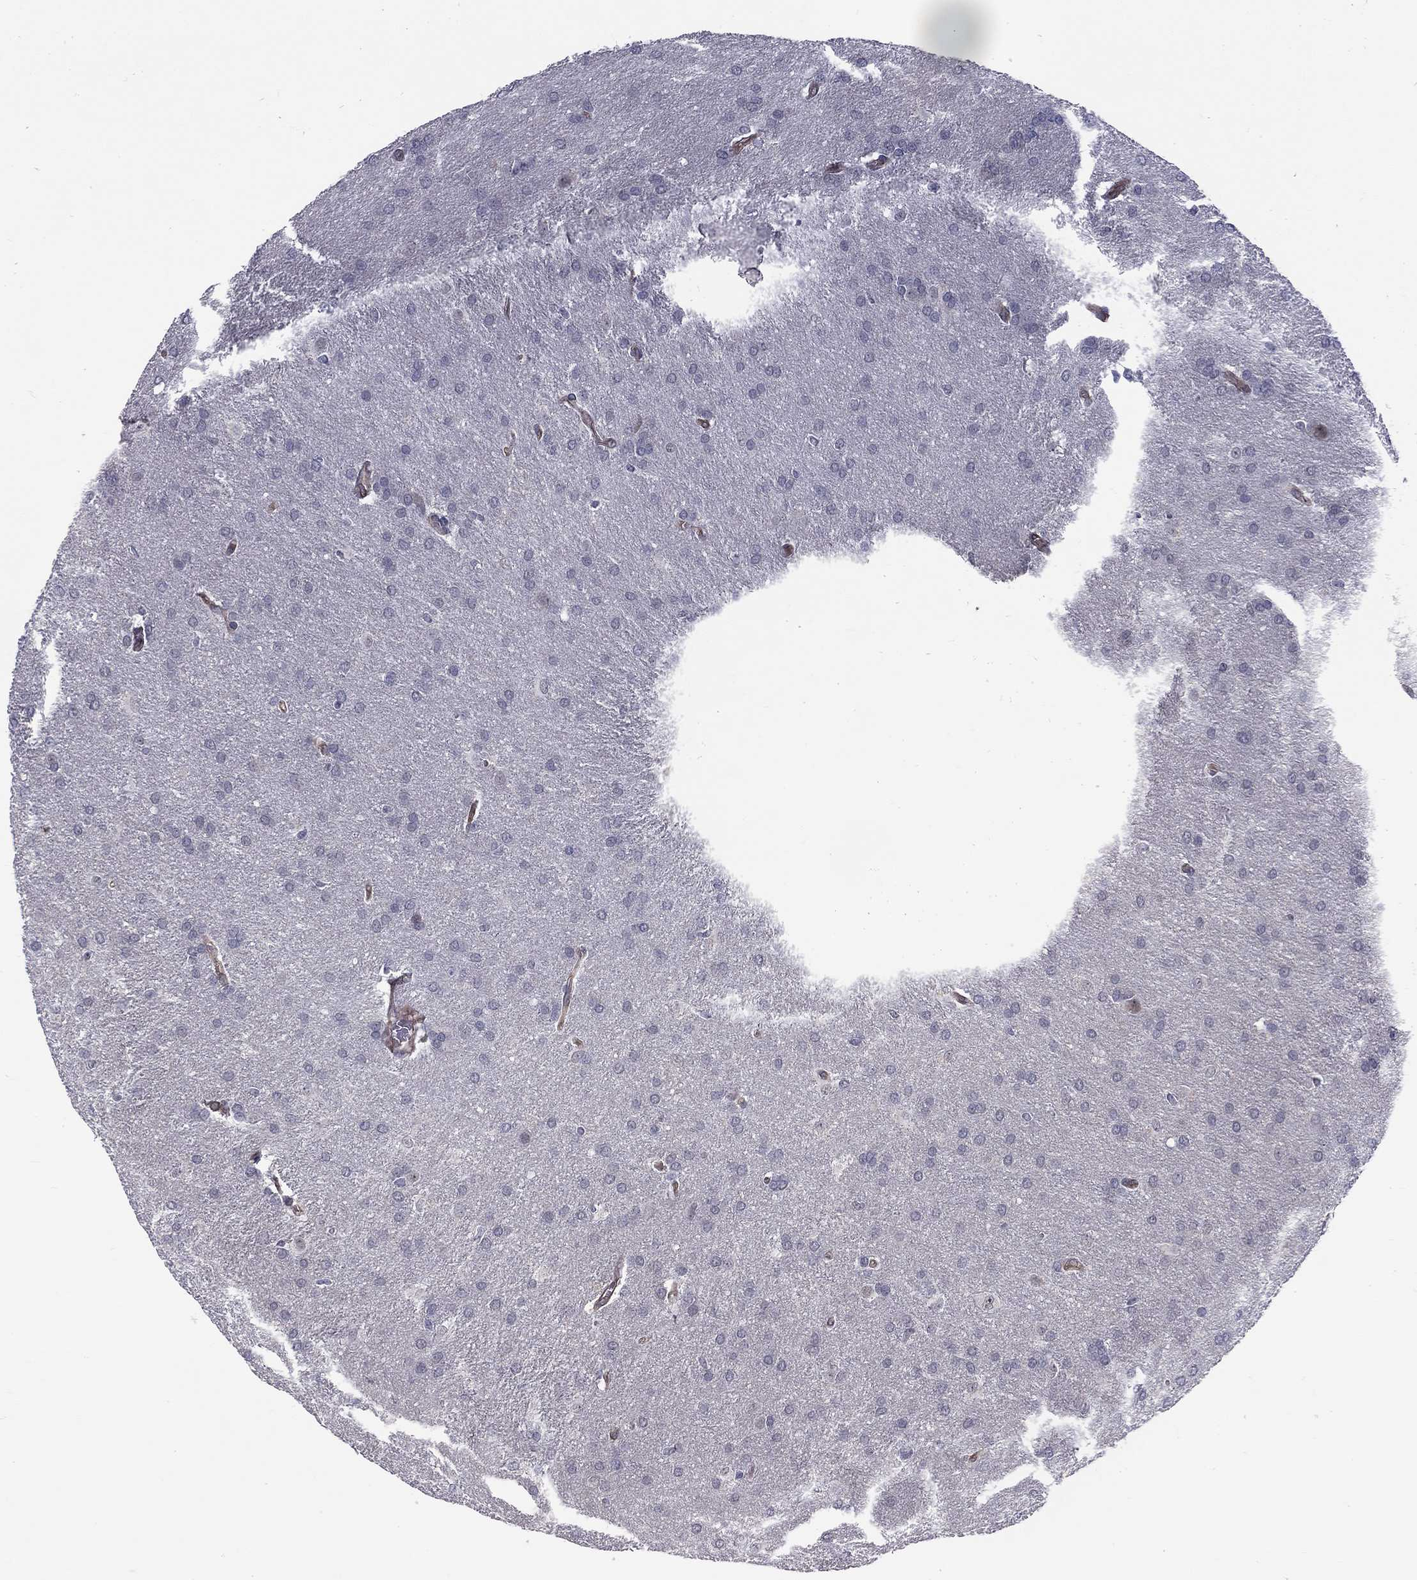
{"staining": {"intensity": "negative", "quantity": "none", "location": "none"}, "tissue": "glioma", "cell_type": "Tumor cells", "image_type": "cancer", "snomed": [{"axis": "morphology", "description": "Glioma, malignant, Low grade"}, {"axis": "topography", "description": "Brain"}], "caption": "An image of human glioma is negative for staining in tumor cells. The staining is performed using DAB (3,3'-diaminobenzidine) brown chromogen with nuclei counter-stained in using hematoxylin.", "gene": "GJB4", "patient": {"sex": "female", "age": 32}}